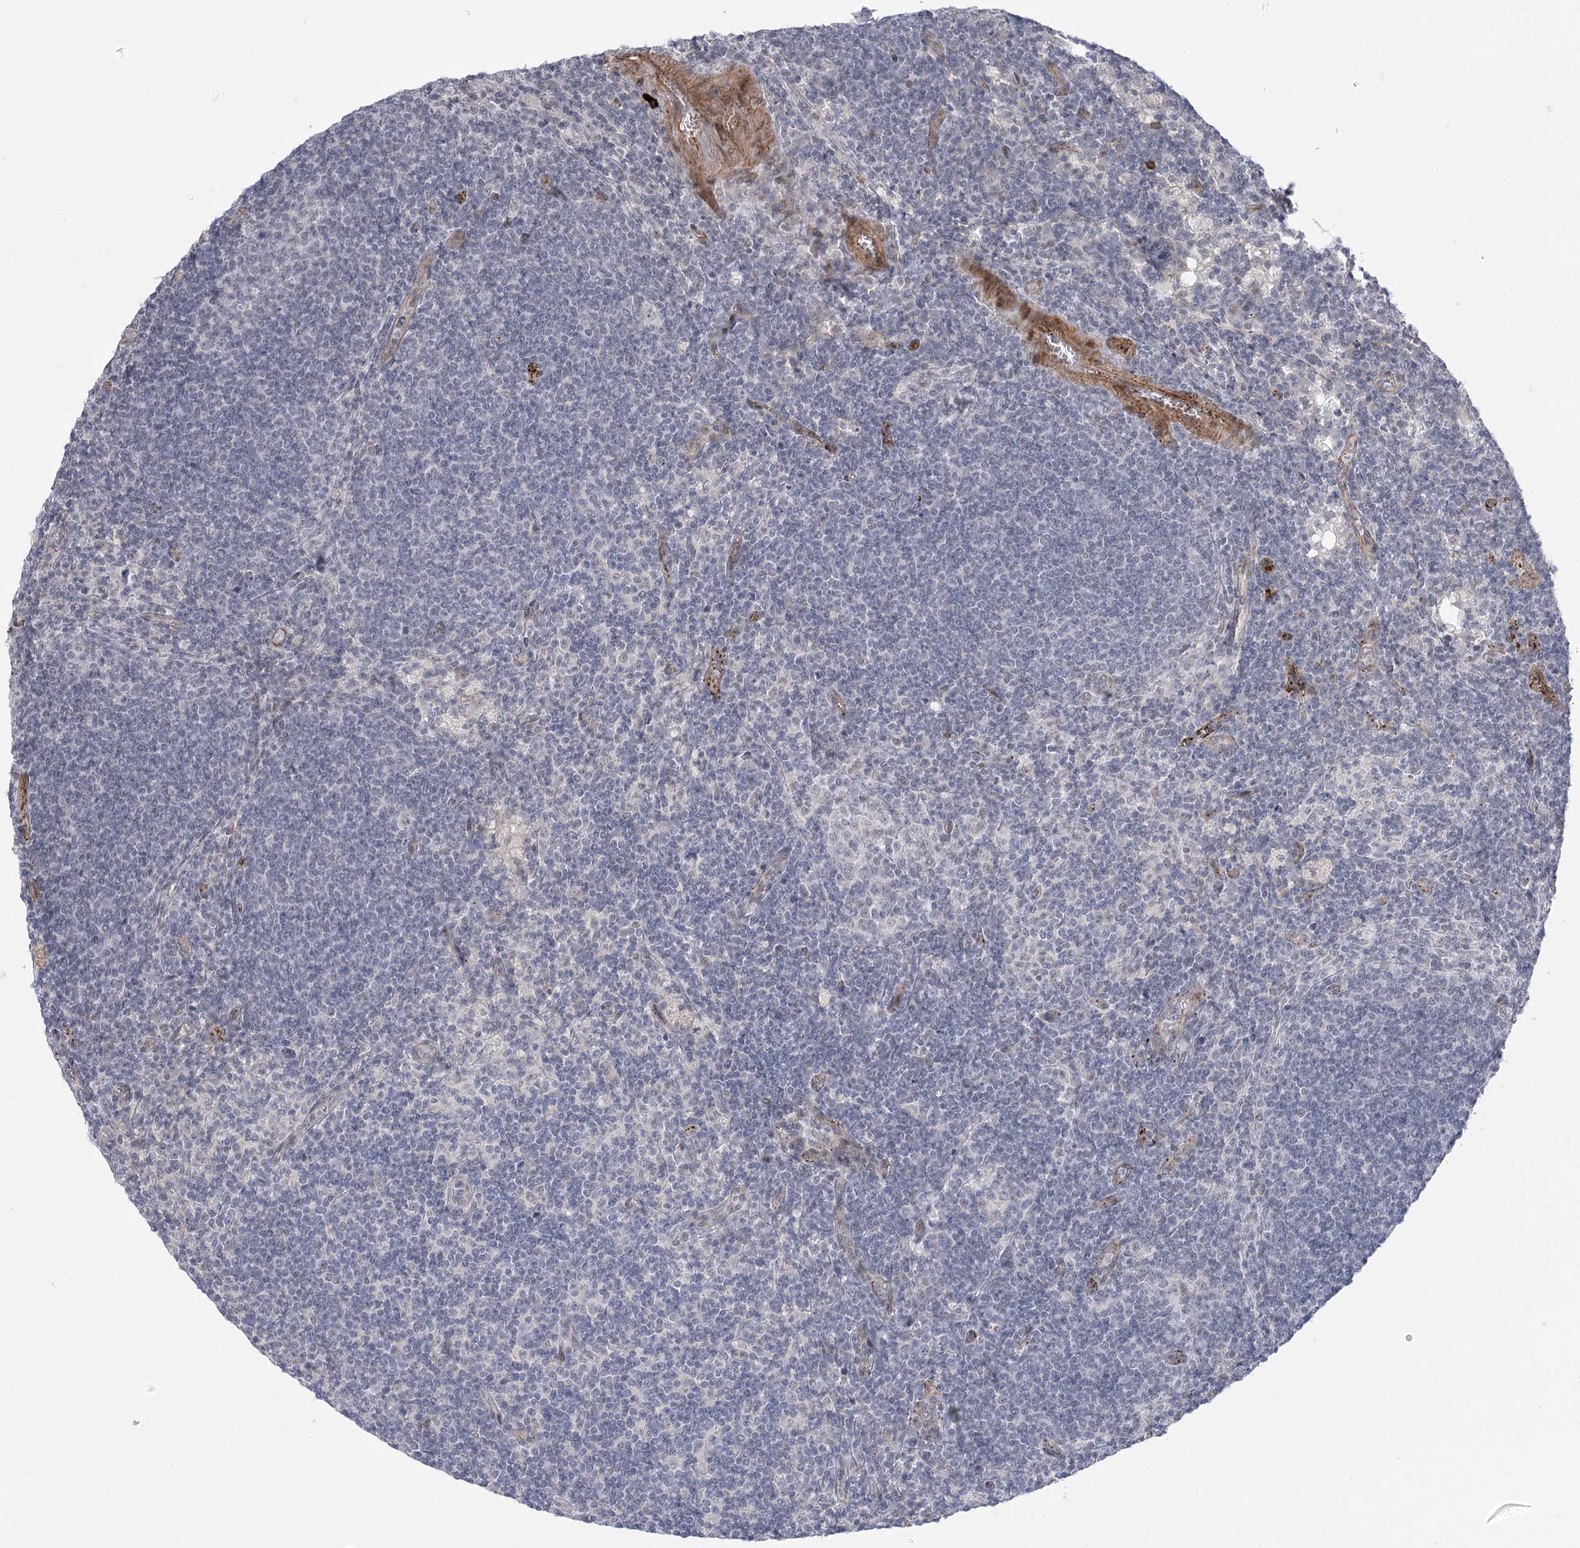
{"staining": {"intensity": "negative", "quantity": "none", "location": "none"}, "tissue": "lymph node", "cell_type": "Germinal center cells", "image_type": "normal", "snomed": [{"axis": "morphology", "description": "Normal tissue, NOS"}, {"axis": "topography", "description": "Lymph node"}], "caption": "The histopathology image displays no significant positivity in germinal center cells of lymph node.", "gene": "AMTN", "patient": {"sex": "male", "age": 69}}